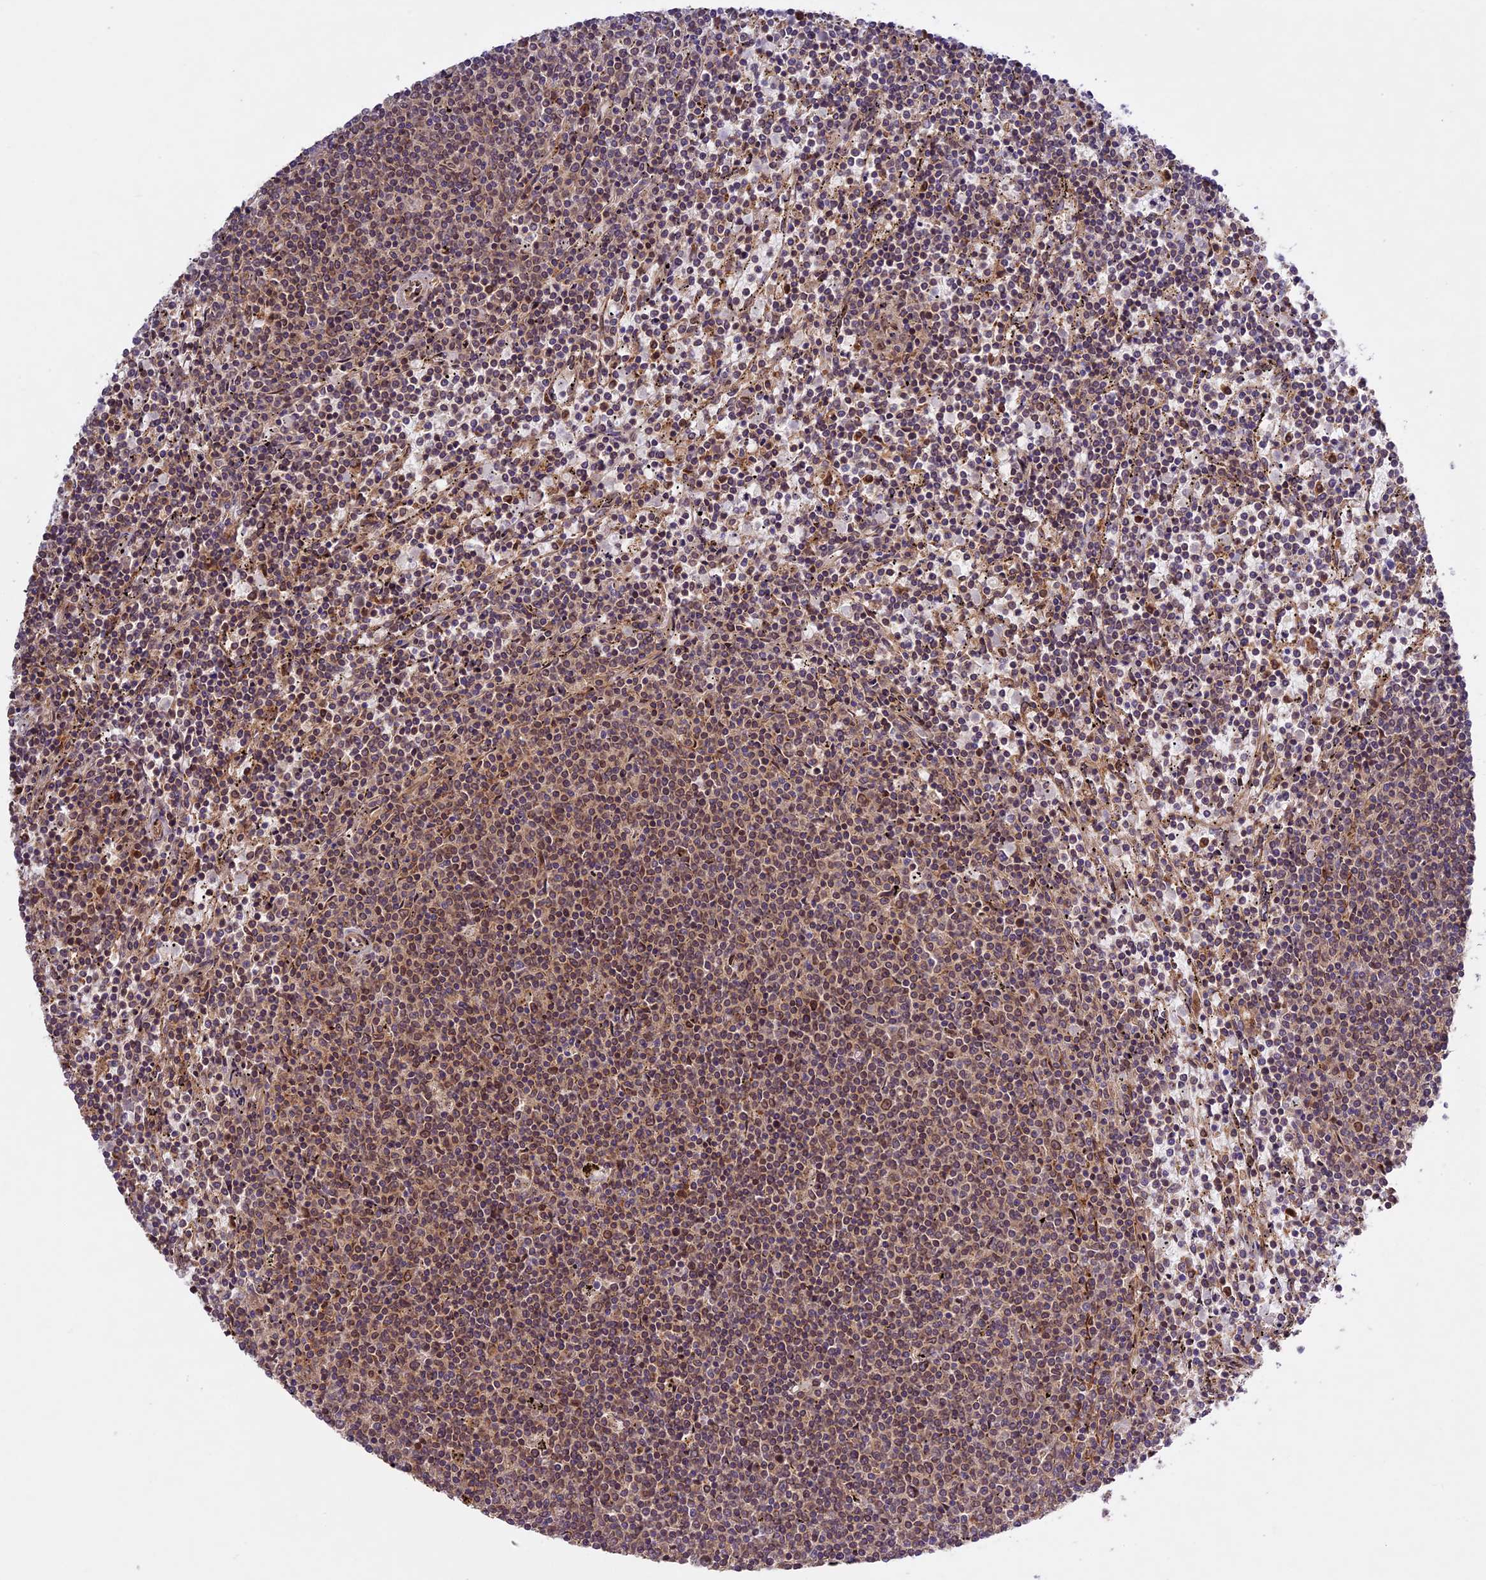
{"staining": {"intensity": "weak", "quantity": "25%-75%", "location": "nuclear"}, "tissue": "lymphoma", "cell_type": "Tumor cells", "image_type": "cancer", "snomed": [{"axis": "morphology", "description": "Malignant lymphoma, non-Hodgkin's type, Low grade"}, {"axis": "topography", "description": "Spleen"}], "caption": "The histopathology image reveals staining of lymphoma, revealing weak nuclear protein staining (brown color) within tumor cells.", "gene": "DGKH", "patient": {"sex": "female", "age": 50}}